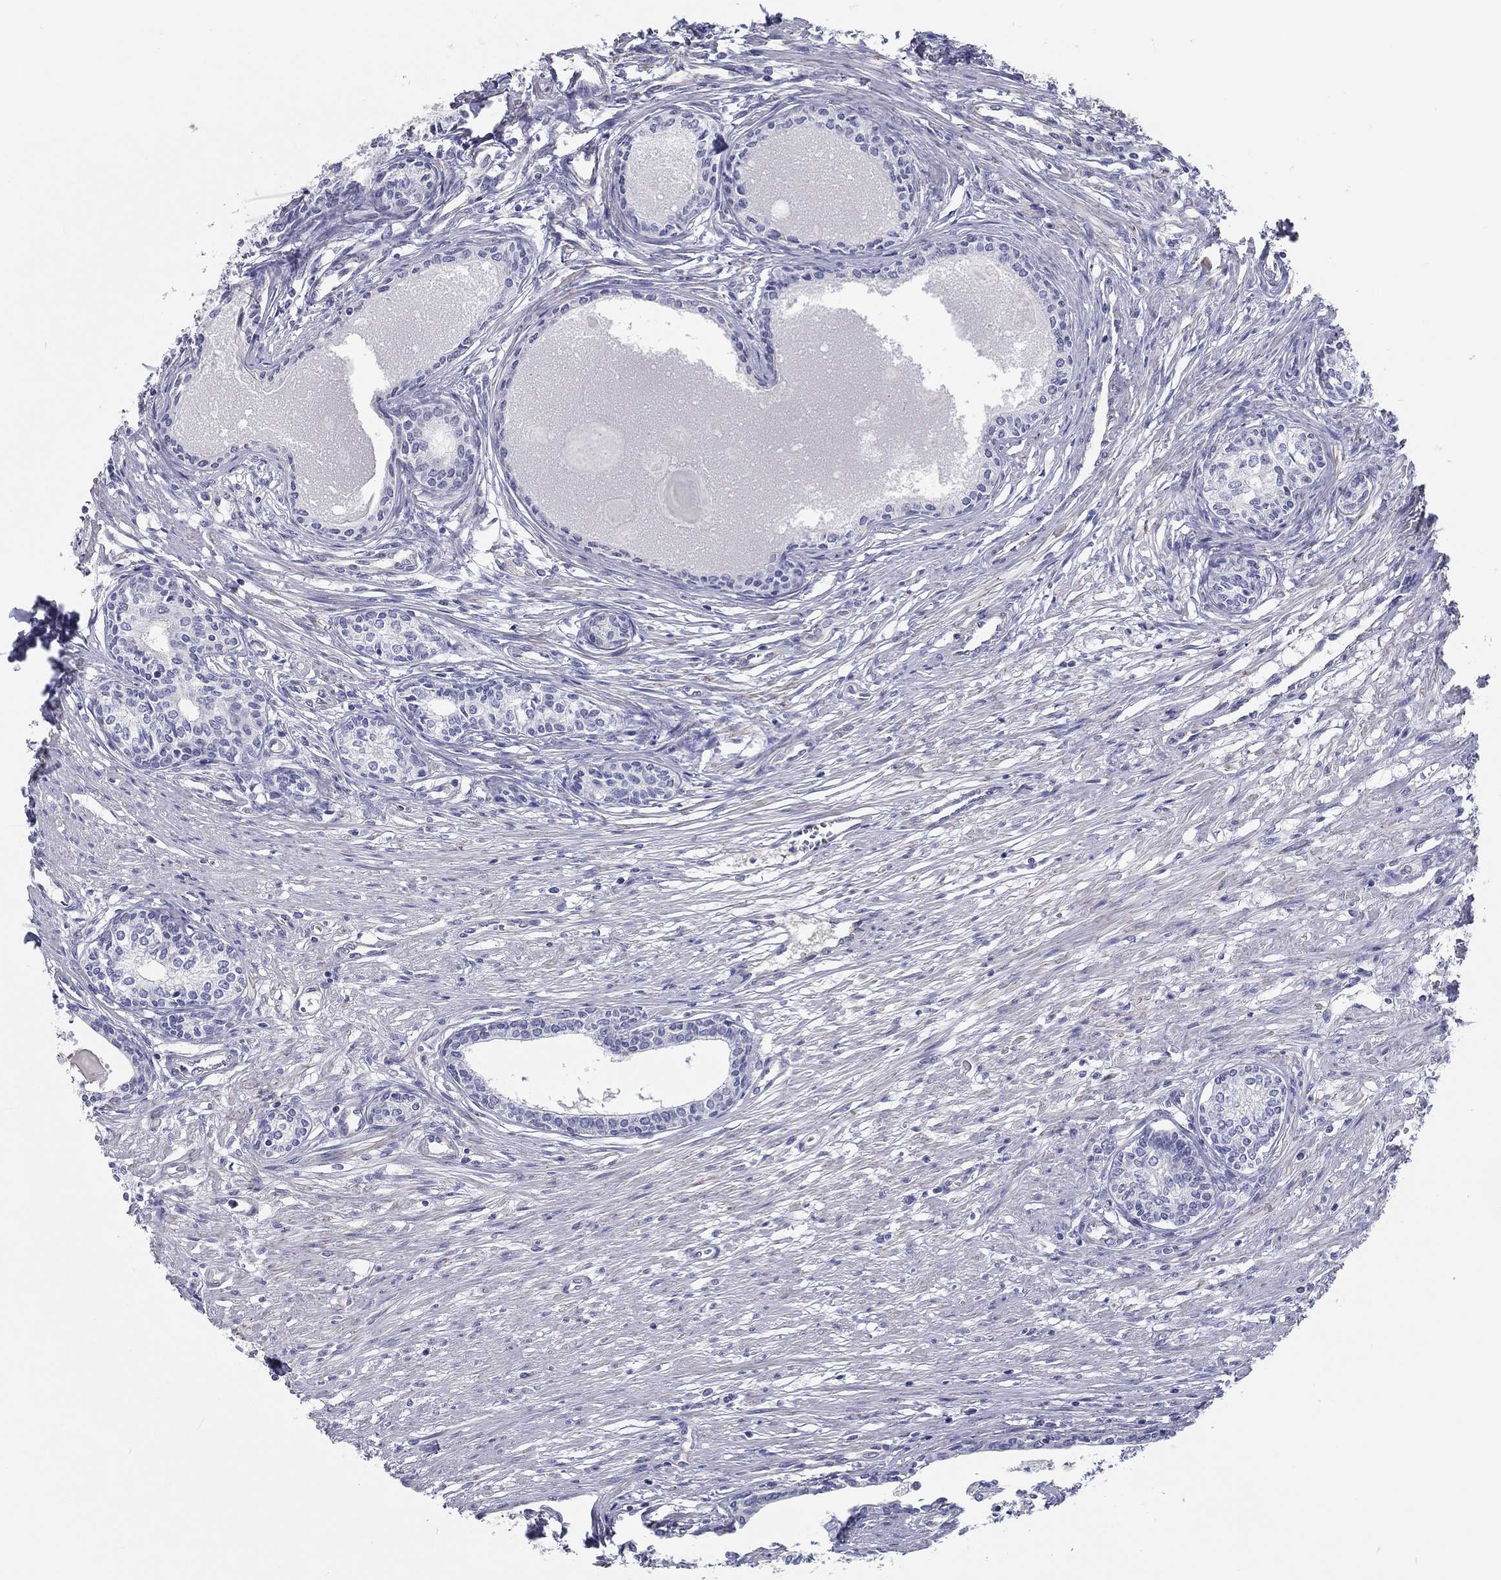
{"staining": {"intensity": "negative", "quantity": "none", "location": "none"}, "tissue": "prostate", "cell_type": "Glandular cells", "image_type": "normal", "snomed": [{"axis": "morphology", "description": "Normal tissue, NOS"}, {"axis": "topography", "description": "Prostate"}], "caption": "This is an IHC image of unremarkable human prostate. There is no positivity in glandular cells.", "gene": "CRYGD", "patient": {"sex": "male", "age": 60}}